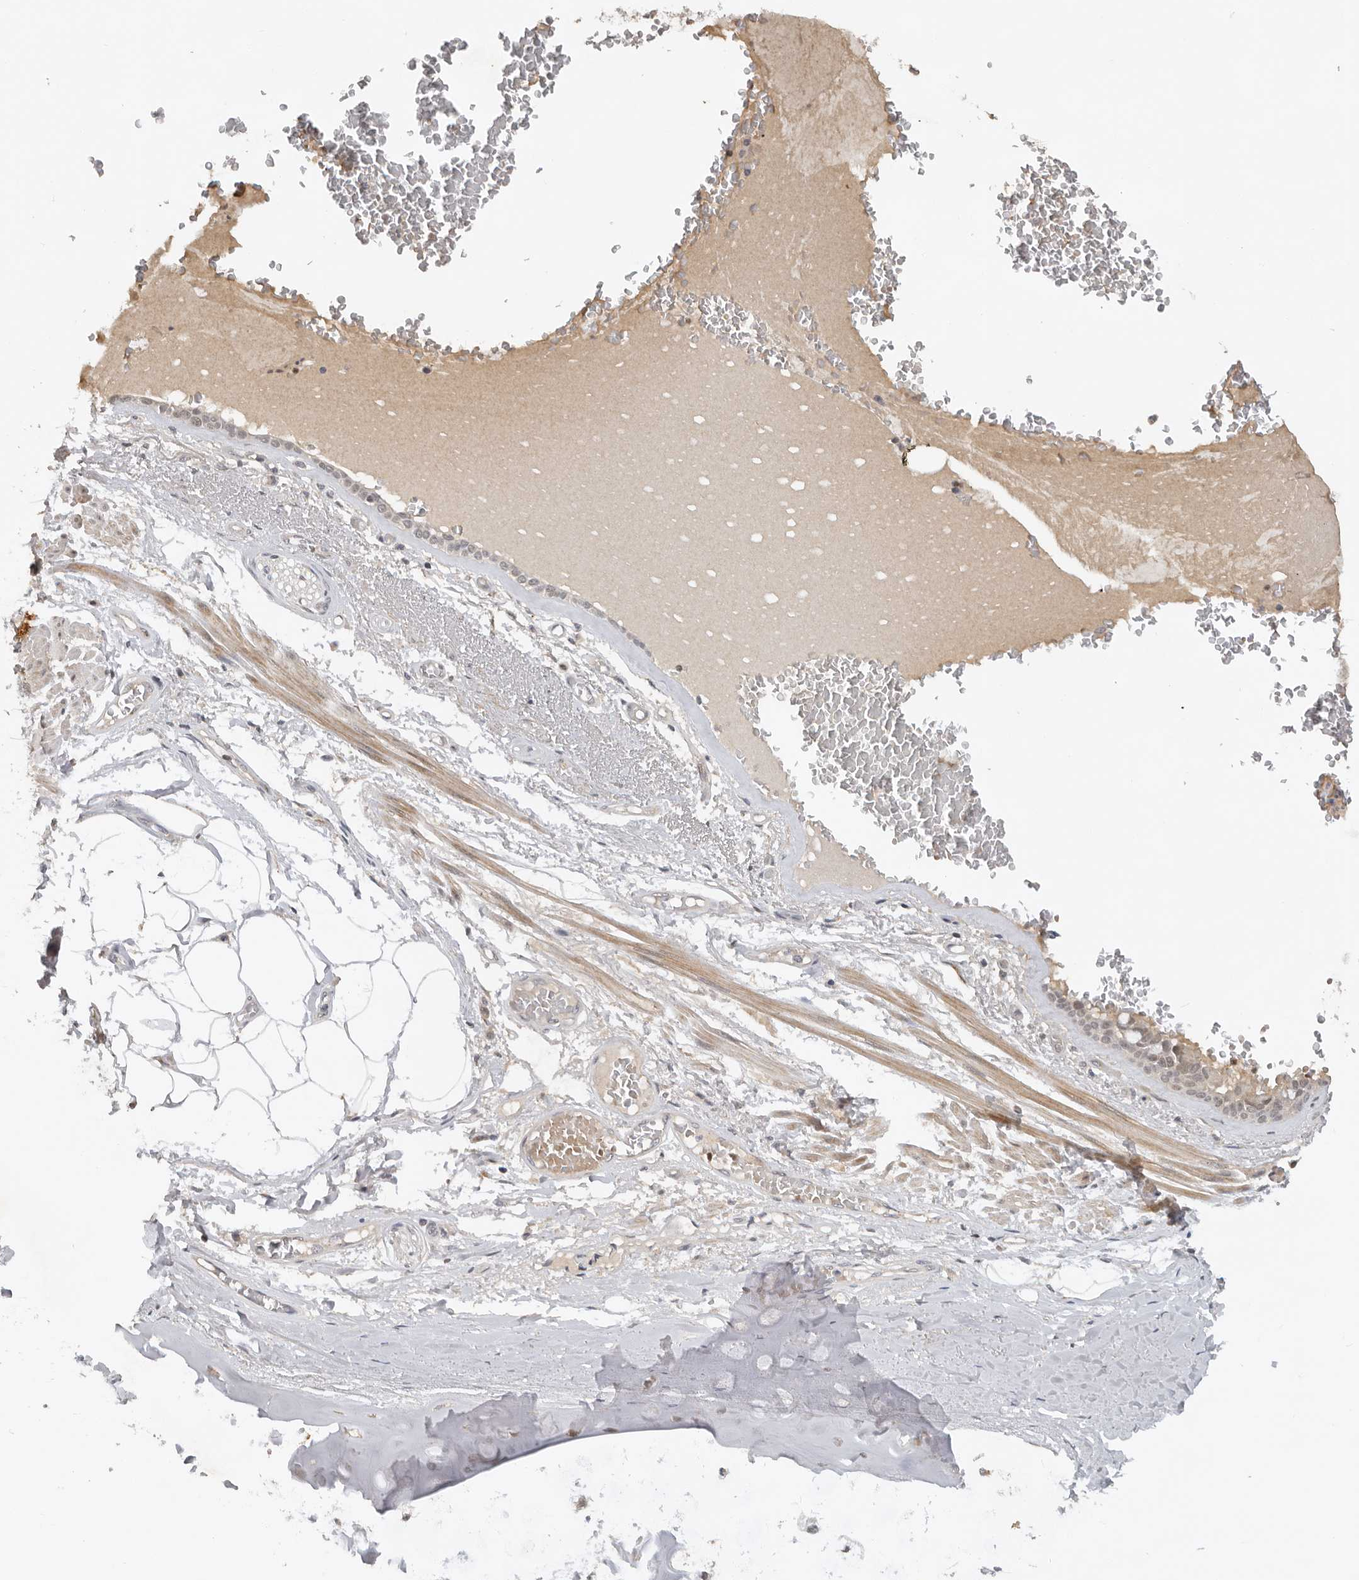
{"staining": {"intensity": "negative", "quantity": "none", "location": "none"}, "tissue": "bronchus", "cell_type": "Respiratory epithelial cells", "image_type": "normal", "snomed": [{"axis": "morphology", "description": "Normal tissue, NOS"}, {"axis": "topography", "description": "Bronchus"}], "caption": "Respiratory epithelial cells show no significant protein expression in normal bronchus. Nuclei are stained in blue.", "gene": "HENMT1", "patient": {"sex": "male", "age": 66}}